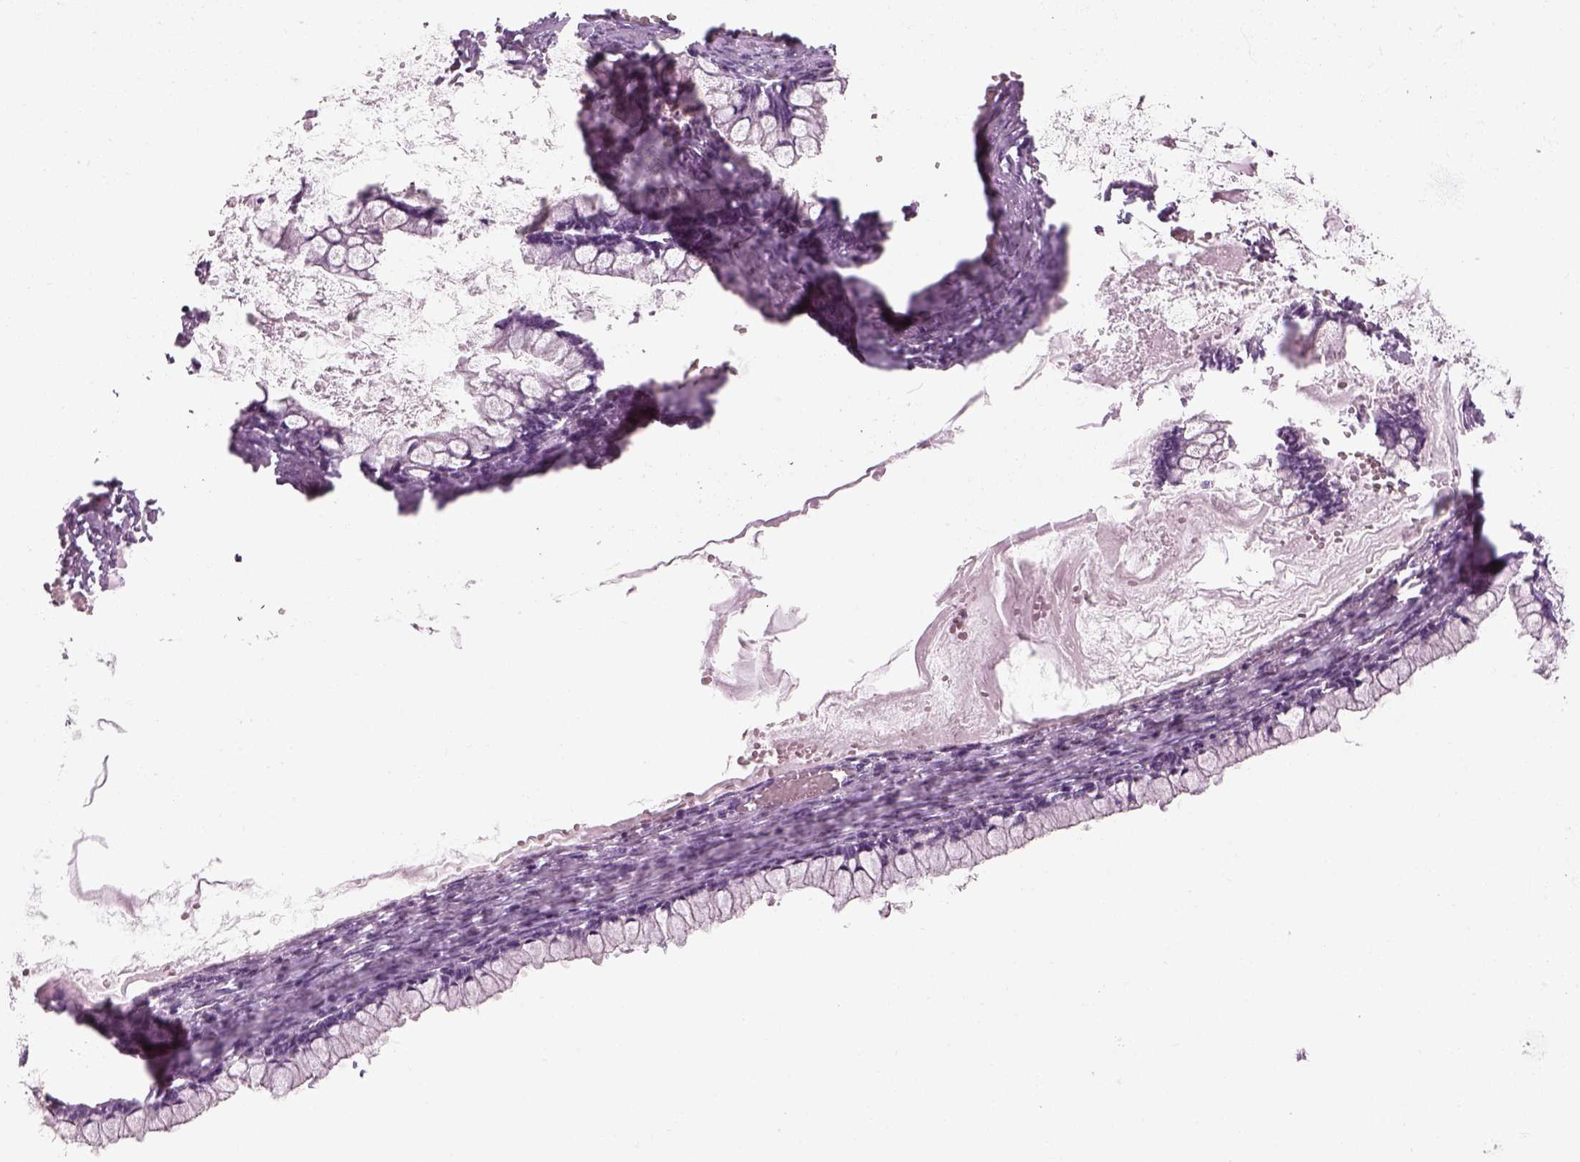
{"staining": {"intensity": "negative", "quantity": "none", "location": "none"}, "tissue": "ovarian cancer", "cell_type": "Tumor cells", "image_type": "cancer", "snomed": [{"axis": "morphology", "description": "Cystadenocarcinoma, mucinous, NOS"}, {"axis": "topography", "description": "Ovary"}], "caption": "There is no significant staining in tumor cells of ovarian mucinous cystadenocarcinoma.", "gene": "SAG", "patient": {"sex": "female", "age": 67}}